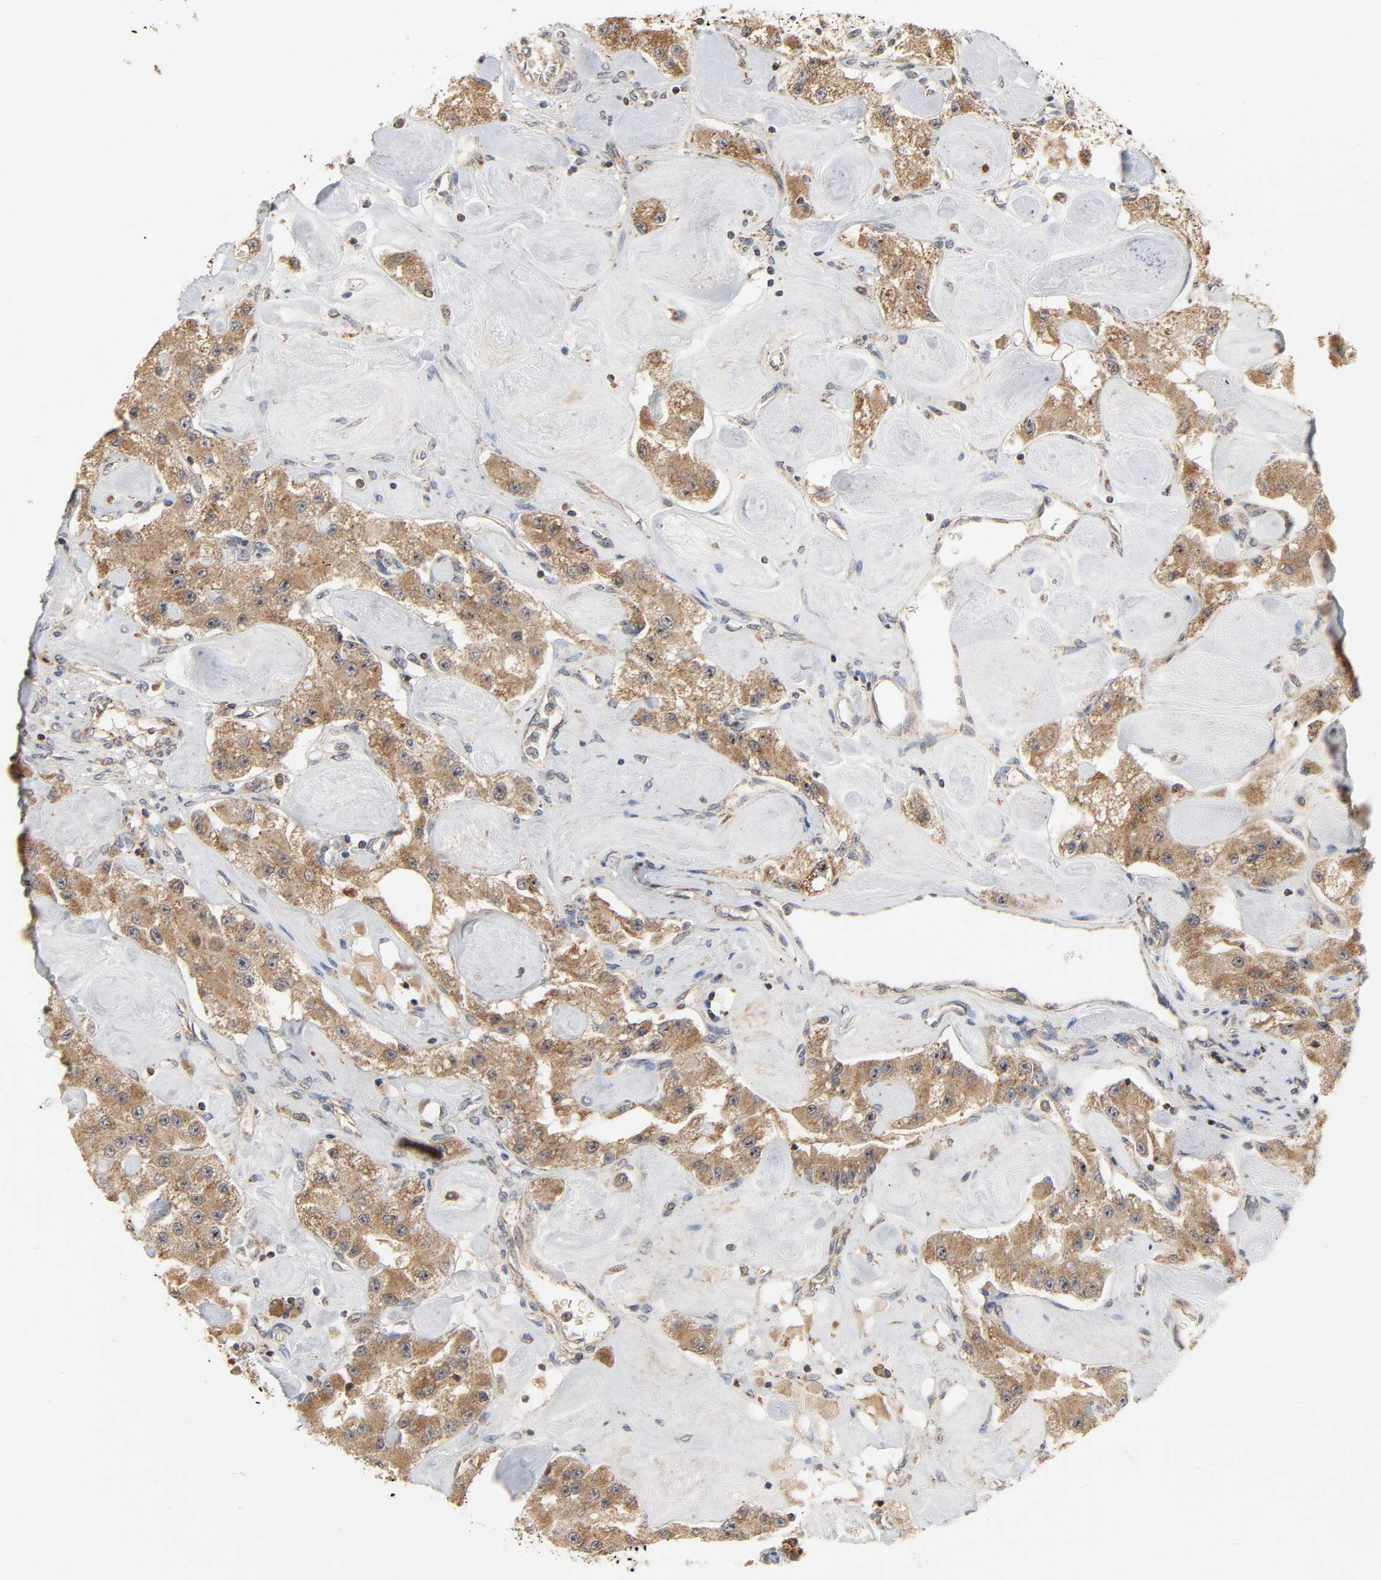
{"staining": {"intensity": "moderate", "quantity": ">75%", "location": "cytoplasmic/membranous"}, "tissue": "carcinoid", "cell_type": "Tumor cells", "image_type": "cancer", "snomed": [{"axis": "morphology", "description": "Carcinoid, malignant, NOS"}, {"axis": "topography", "description": "Pancreas"}], "caption": "DAB (3,3'-diaminobenzidine) immunohistochemical staining of malignant carcinoid reveals moderate cytoplasmic/membranous protein positivity in about >75% of tumor cells. The staining was performed using DAB, with brown indicating positive protein expression. Nuclei are stained blue with hematoxylin.", "gene": "CLEC4E", "patient": {"sex": "male", "age": 41}}